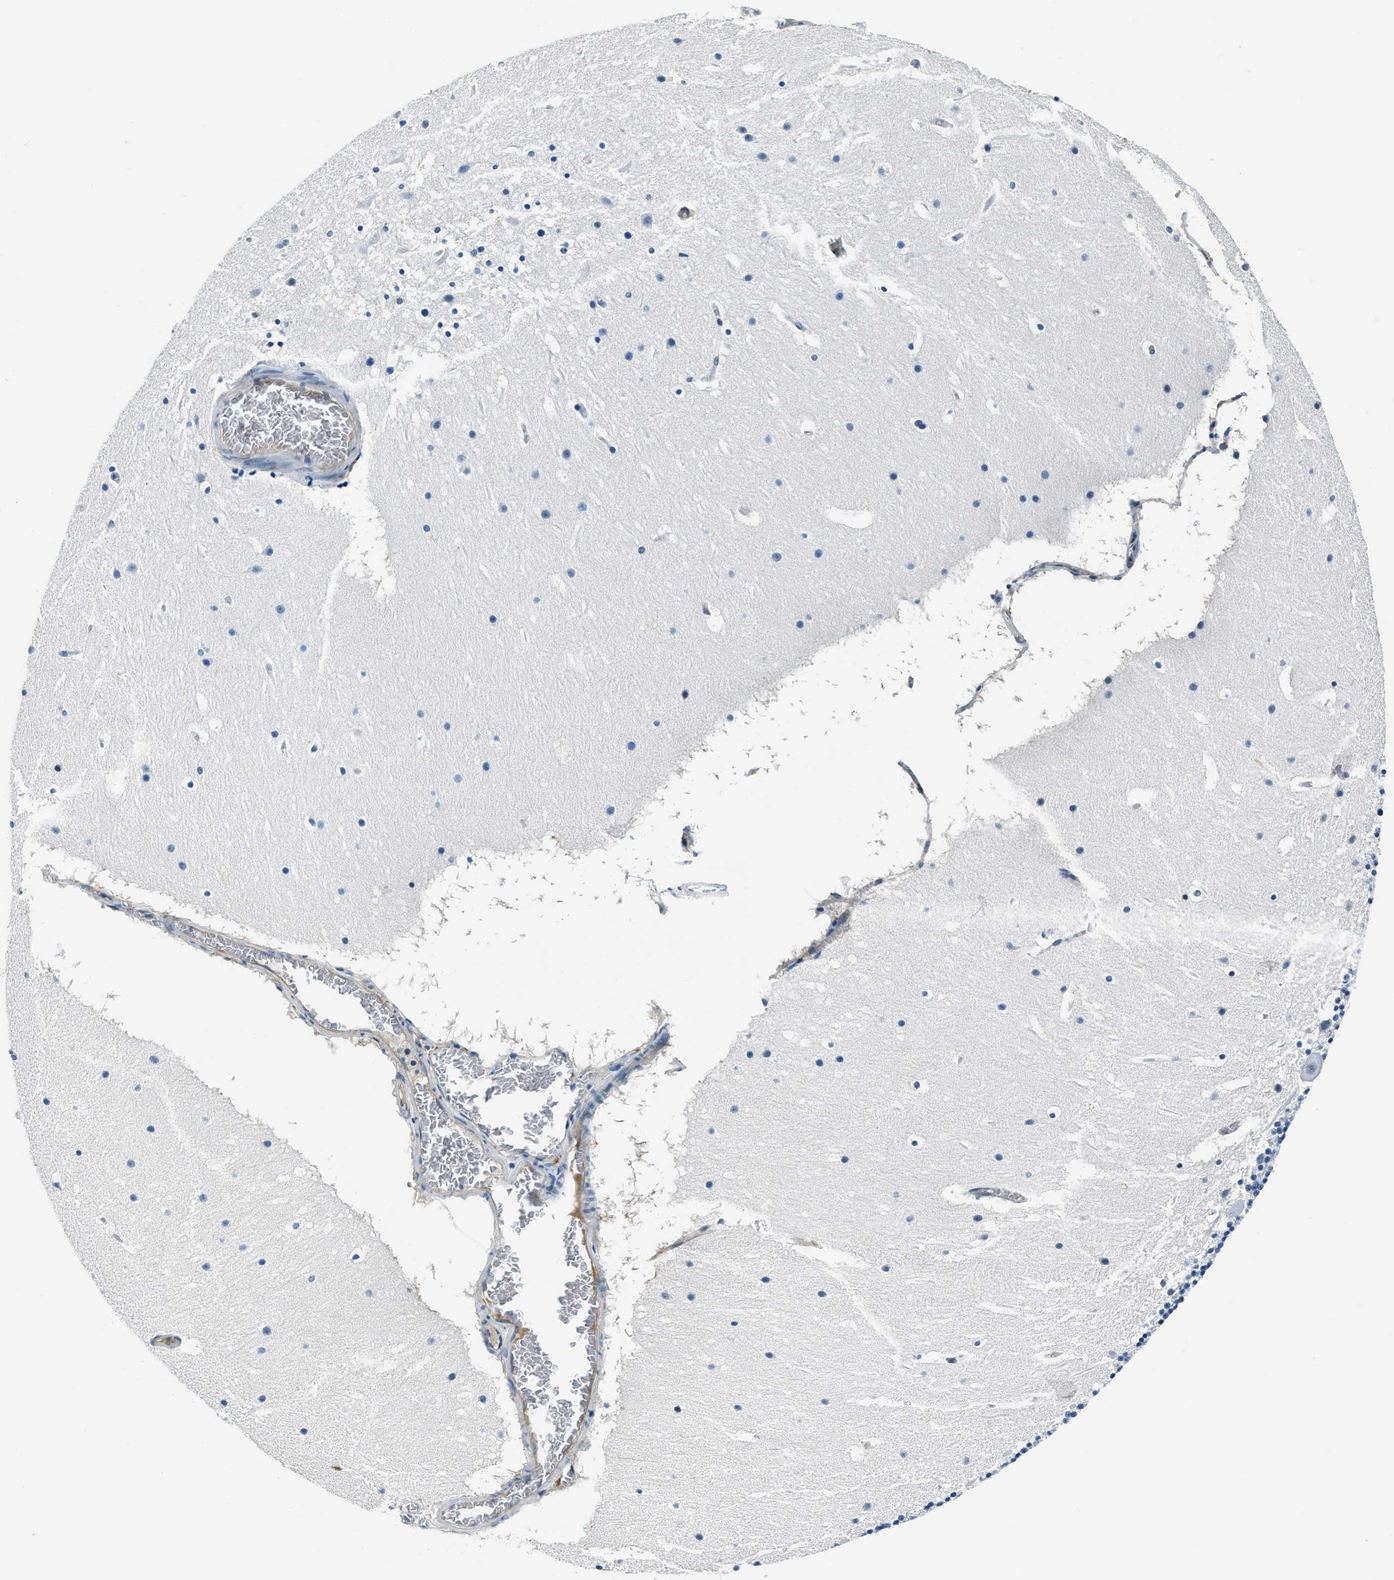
{"staining": {"intensity": "negative", "quantity": "none", "location": "none"}, "tissue": "cerebellum", "cell_type": "Cells in granular layer", "image_type": "normal", "snomed": [{"axis": "morphology", "description": "Normal tissue, NOS"}, {"axis": "topography", "description": "Cerebellum"}], "caption": "The photomicrograph shows no significant positivity in cells in granular layer of cerebellum. (DAB (3,3'-diaminobenzidine) IHC with hematoxylin counter stain).", "gene": "PTPDC1", "patient": {"sex": "male", "age": 45}}